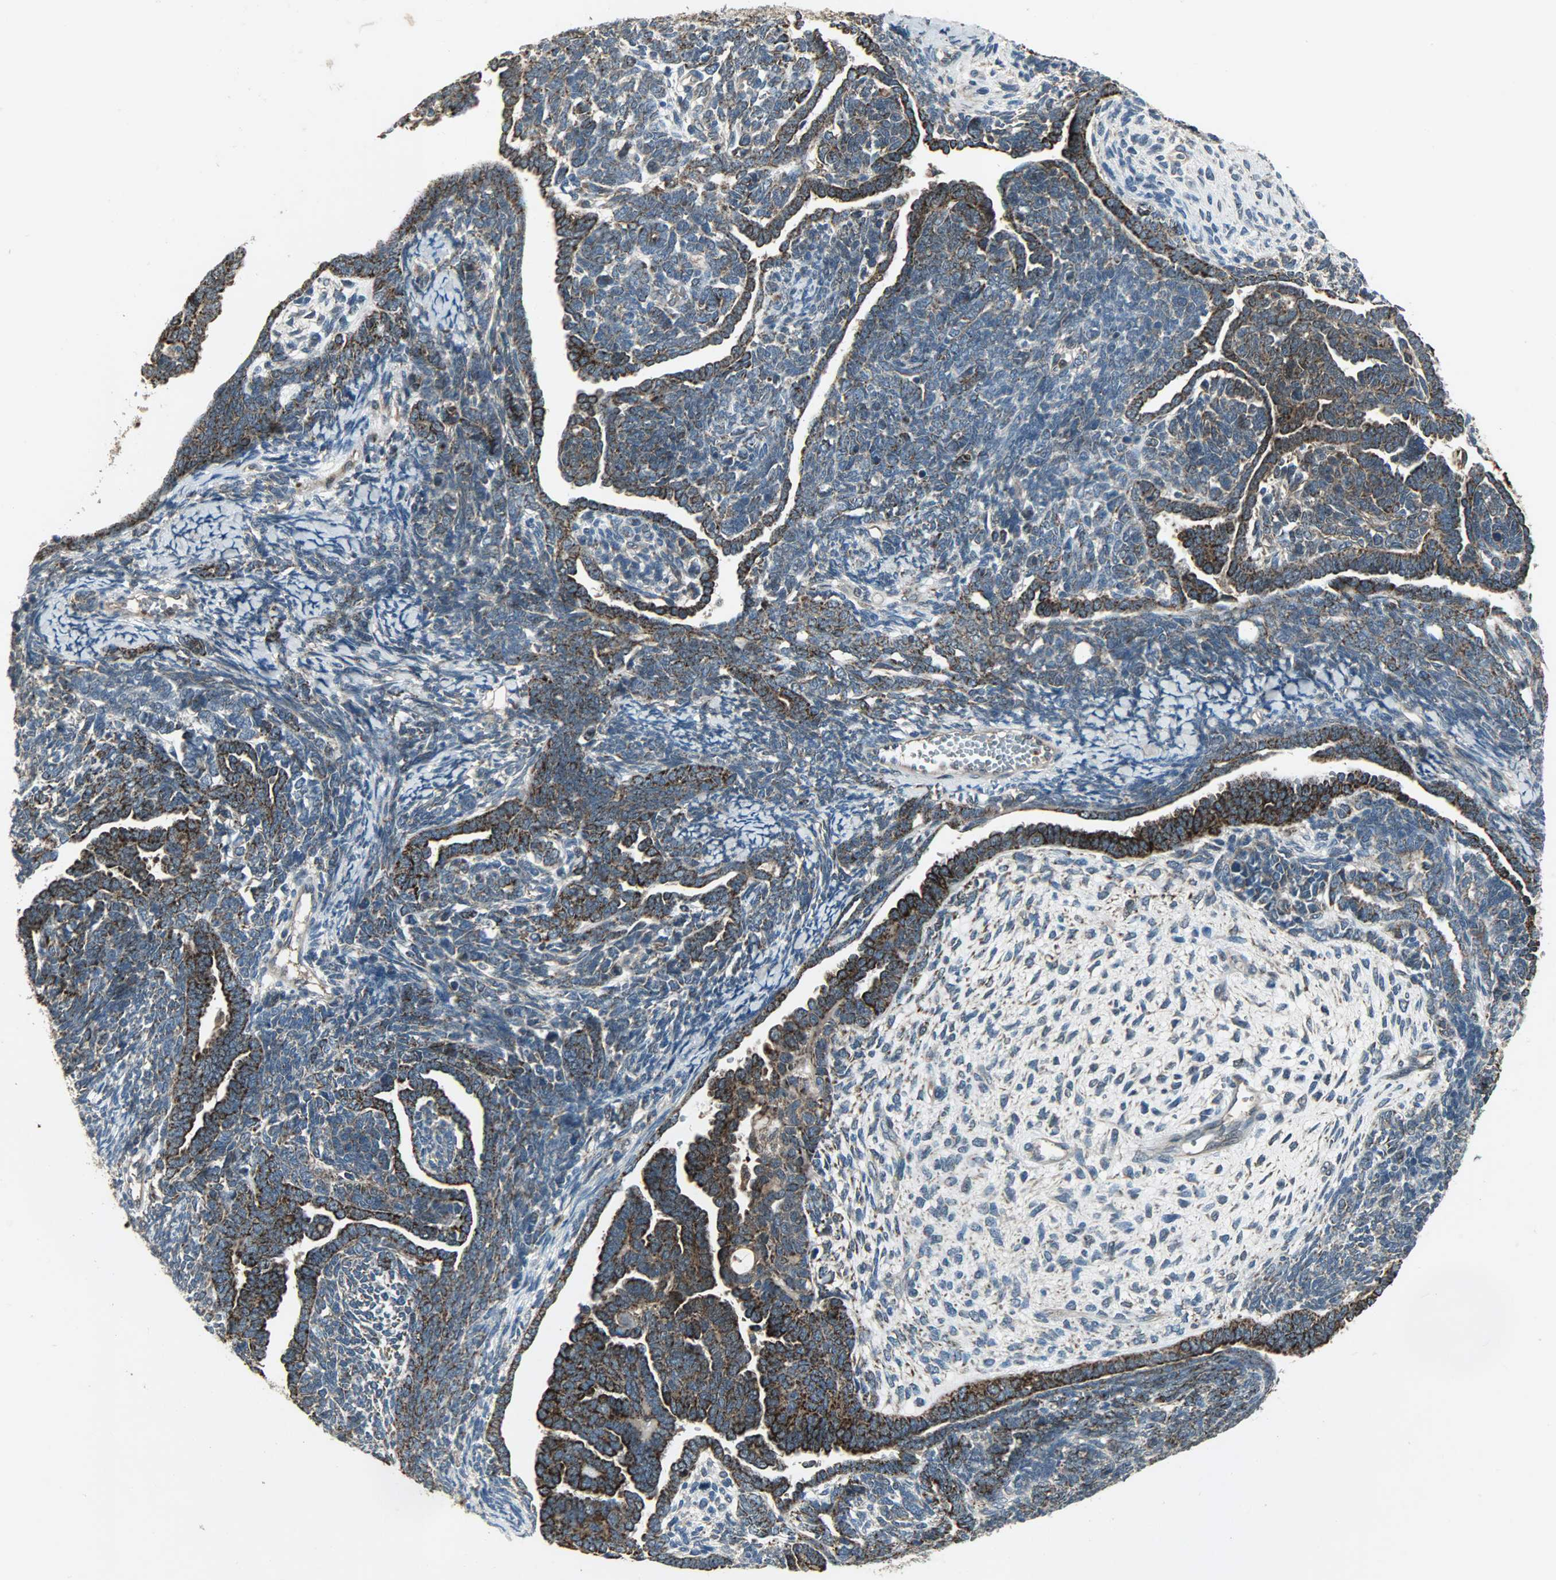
{"staining": {"intensity": "strong", "quantity": "25%-75%", "location": "cytoplasmic/membranous"}, "tissue": "endometrial cancer", "cell_type": "Tumor cells", "image_type": "cancer", "snomed": [{"axis": "morphology", "description": "Neoplasm, malignant, NOS"}, {"axis": "topography", "description": "Endometrium"}], "caption": "Approximately 25%-75% of tumor cells in human endometrial cancer (malignant neoplasm) reveal strong cytoplasmic/membranous protein staining as visualized by brown immunohistochemical staining.", "gene": "AMT", "patient": {"sex": "female", "age": 74}}